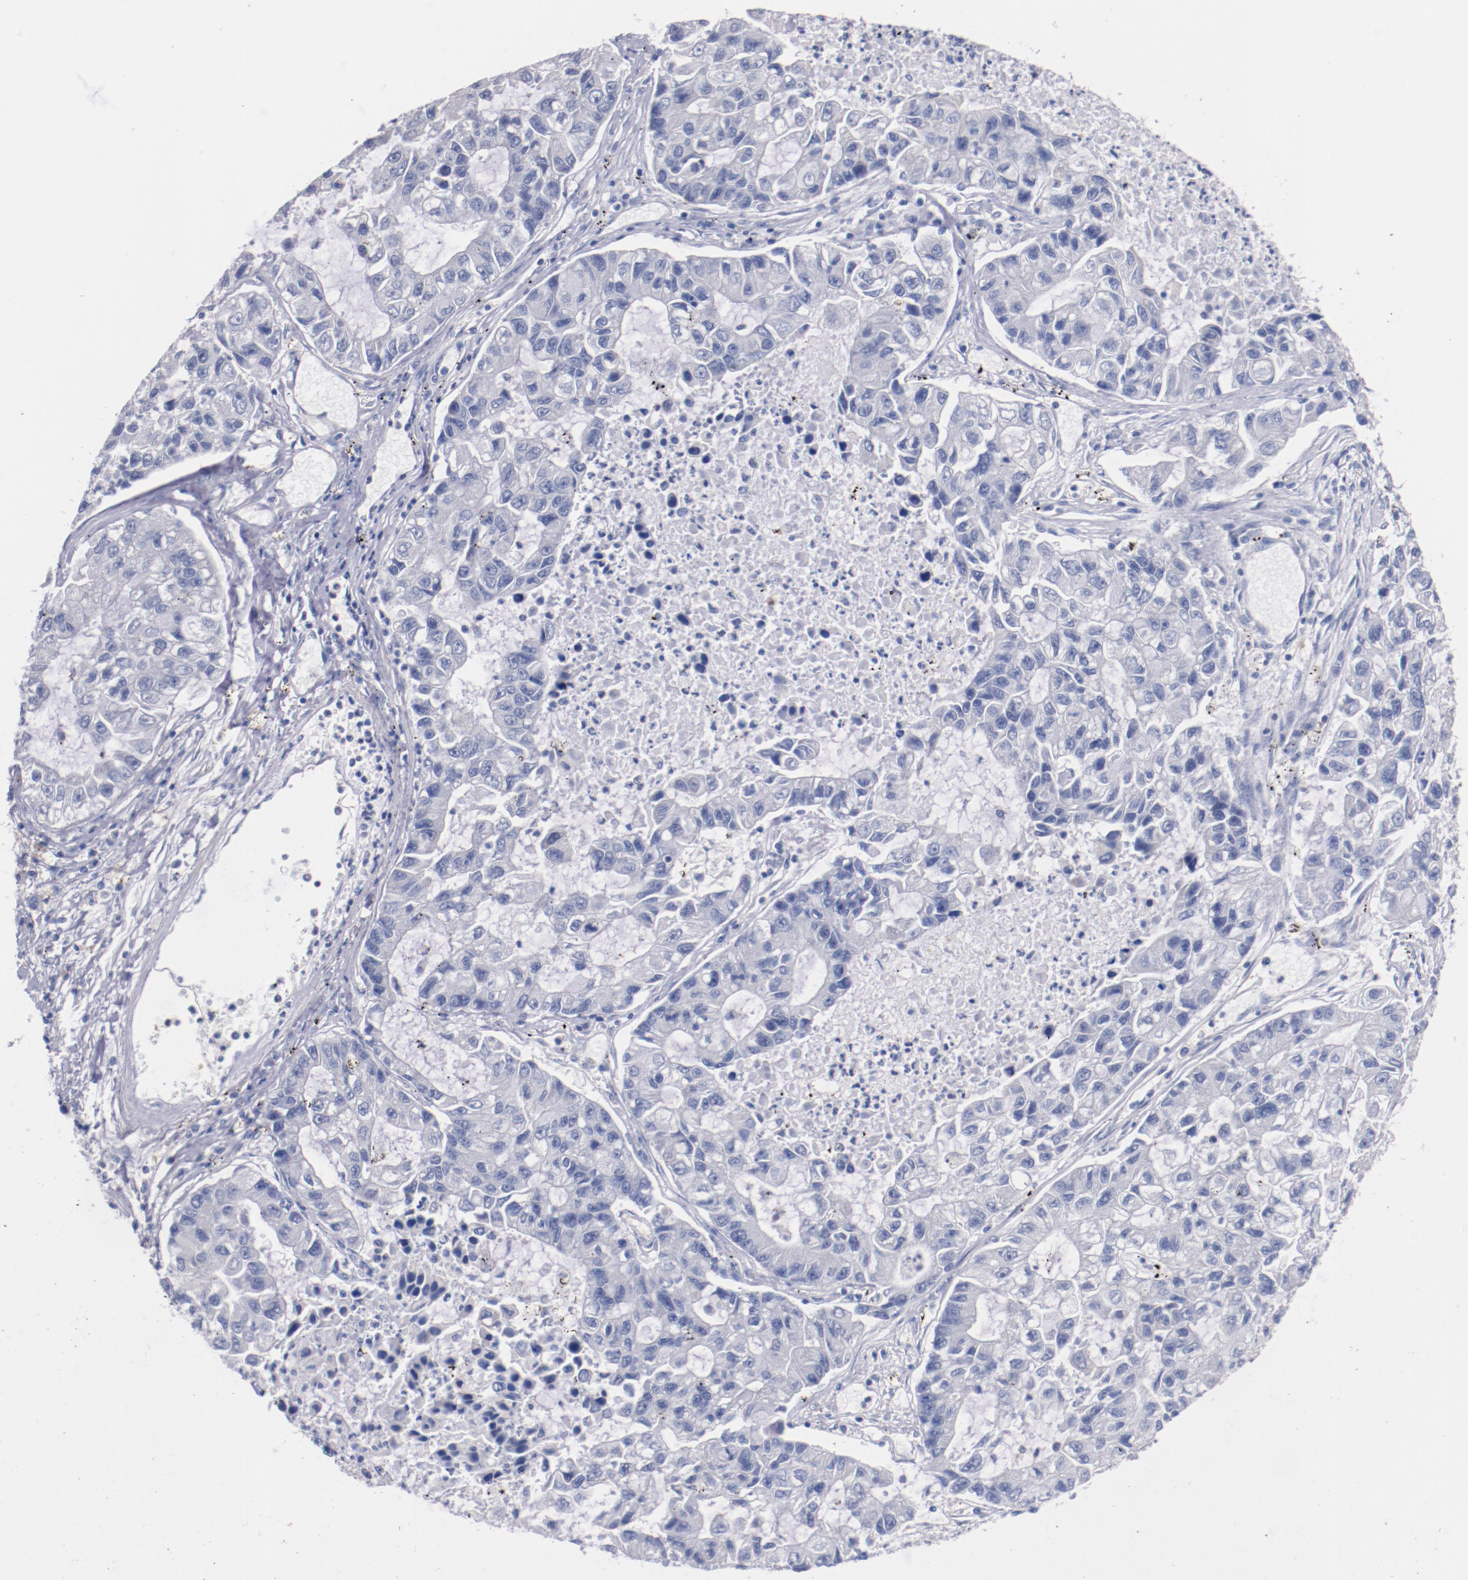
{"staining": {"intensity": "negative", "quantity": "none", "location": "none"}, "tissue": "lung cancer", "cell_type": "Tumor cells", "image_type": "cancer", "snomed": [{"axis": "morphology", "description": "Adenocarcinoma, NOS"}, {"axis": "topography", "description": "Lung"}], "caption": "Tumor cells are negative for protein expression in human lung cancer (adenocarcinoma).", "gene": "CNTNAP2", "patient": {"sex": "female", "age": 51}}